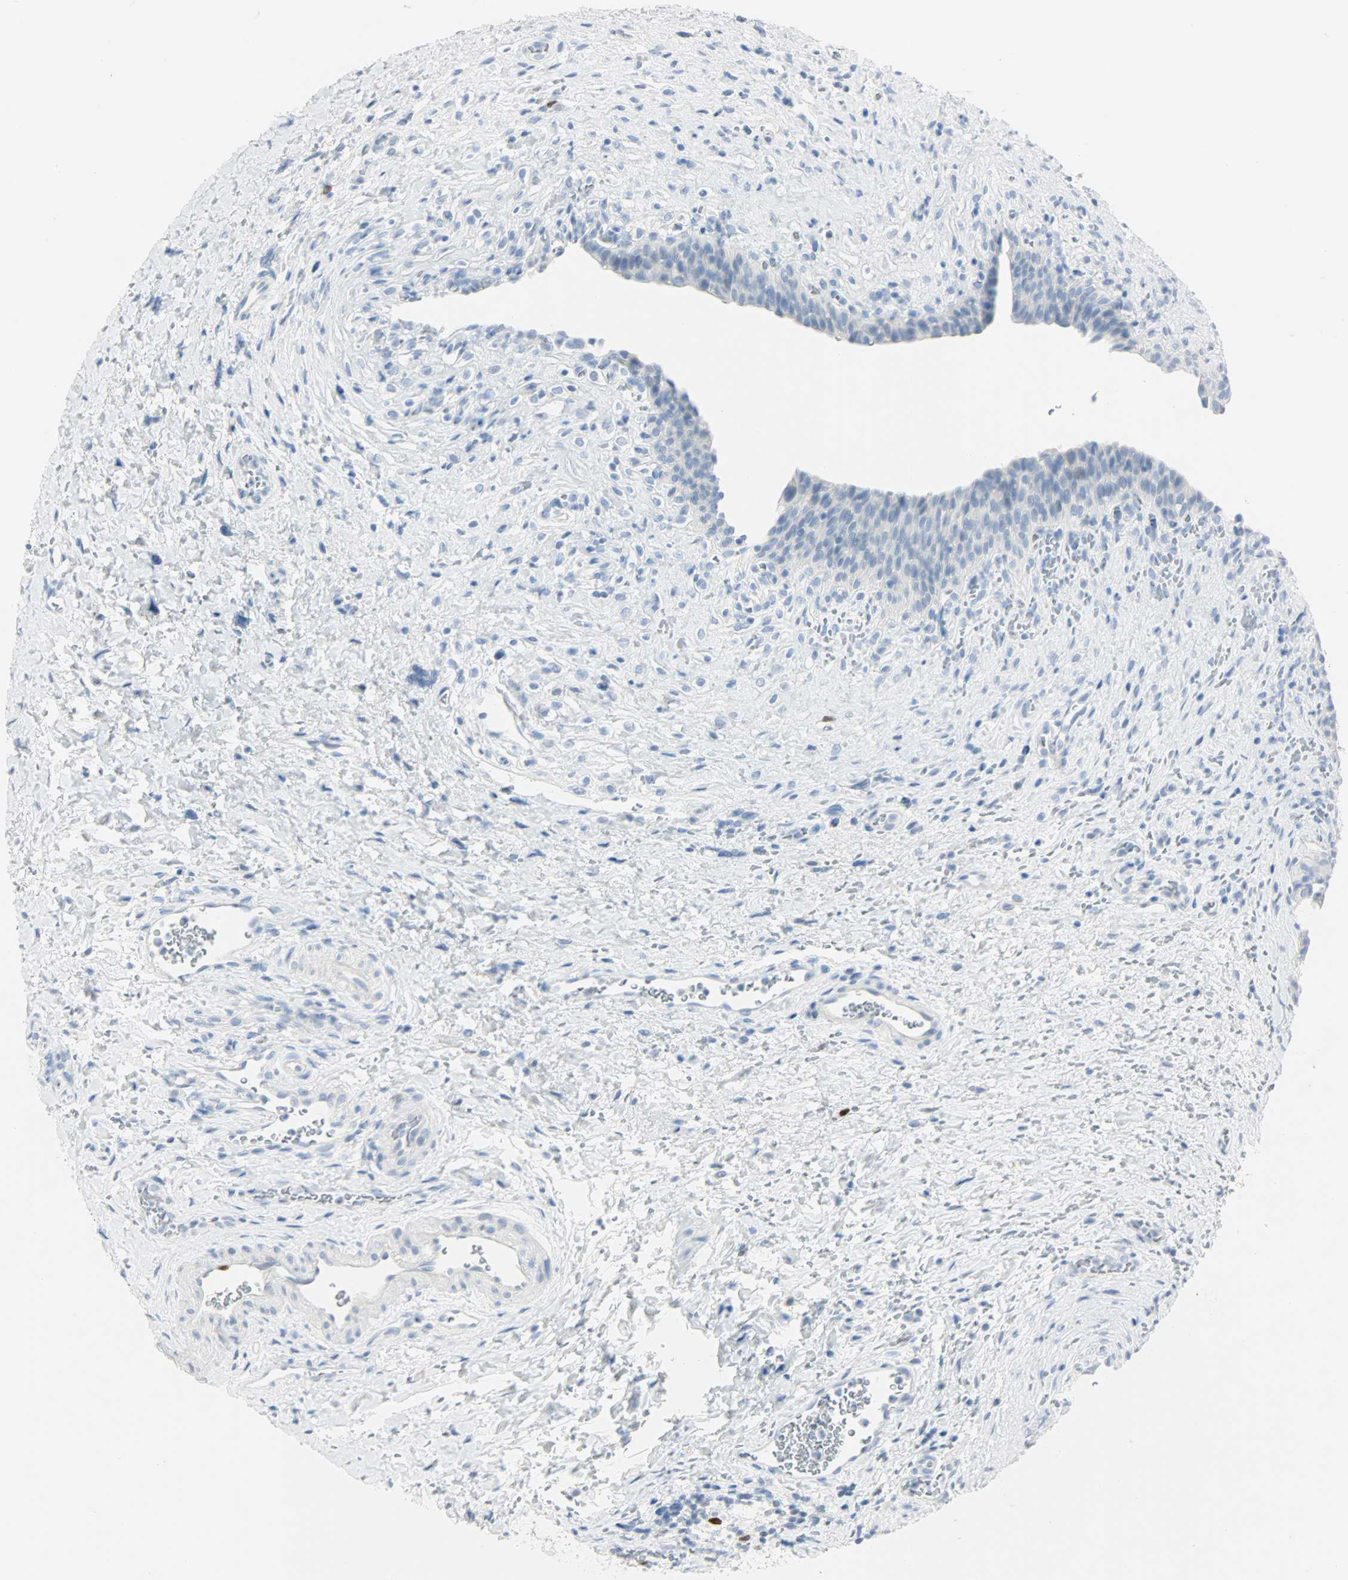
{"staining": {"intensity": "negative", "quantity": "none", "location": "none"}, "tissue": "urinary bladder", "cell_type": "Urothelial cells", "image_type": "normal", "snomed": [{"axis": "morphology", "description": "Normal tissue, NOS"}, {"axis": "morphology", "description": "Dysplasia, NOS"}, {"axis": "topography", "description": "Urinary bladder"}], "caption": "Protein analysis of benign urinary bladder exhibits no significant expression in urothelial cells.", "gene": "HELLS", "patient": {"sex": "male", "age": 35}}